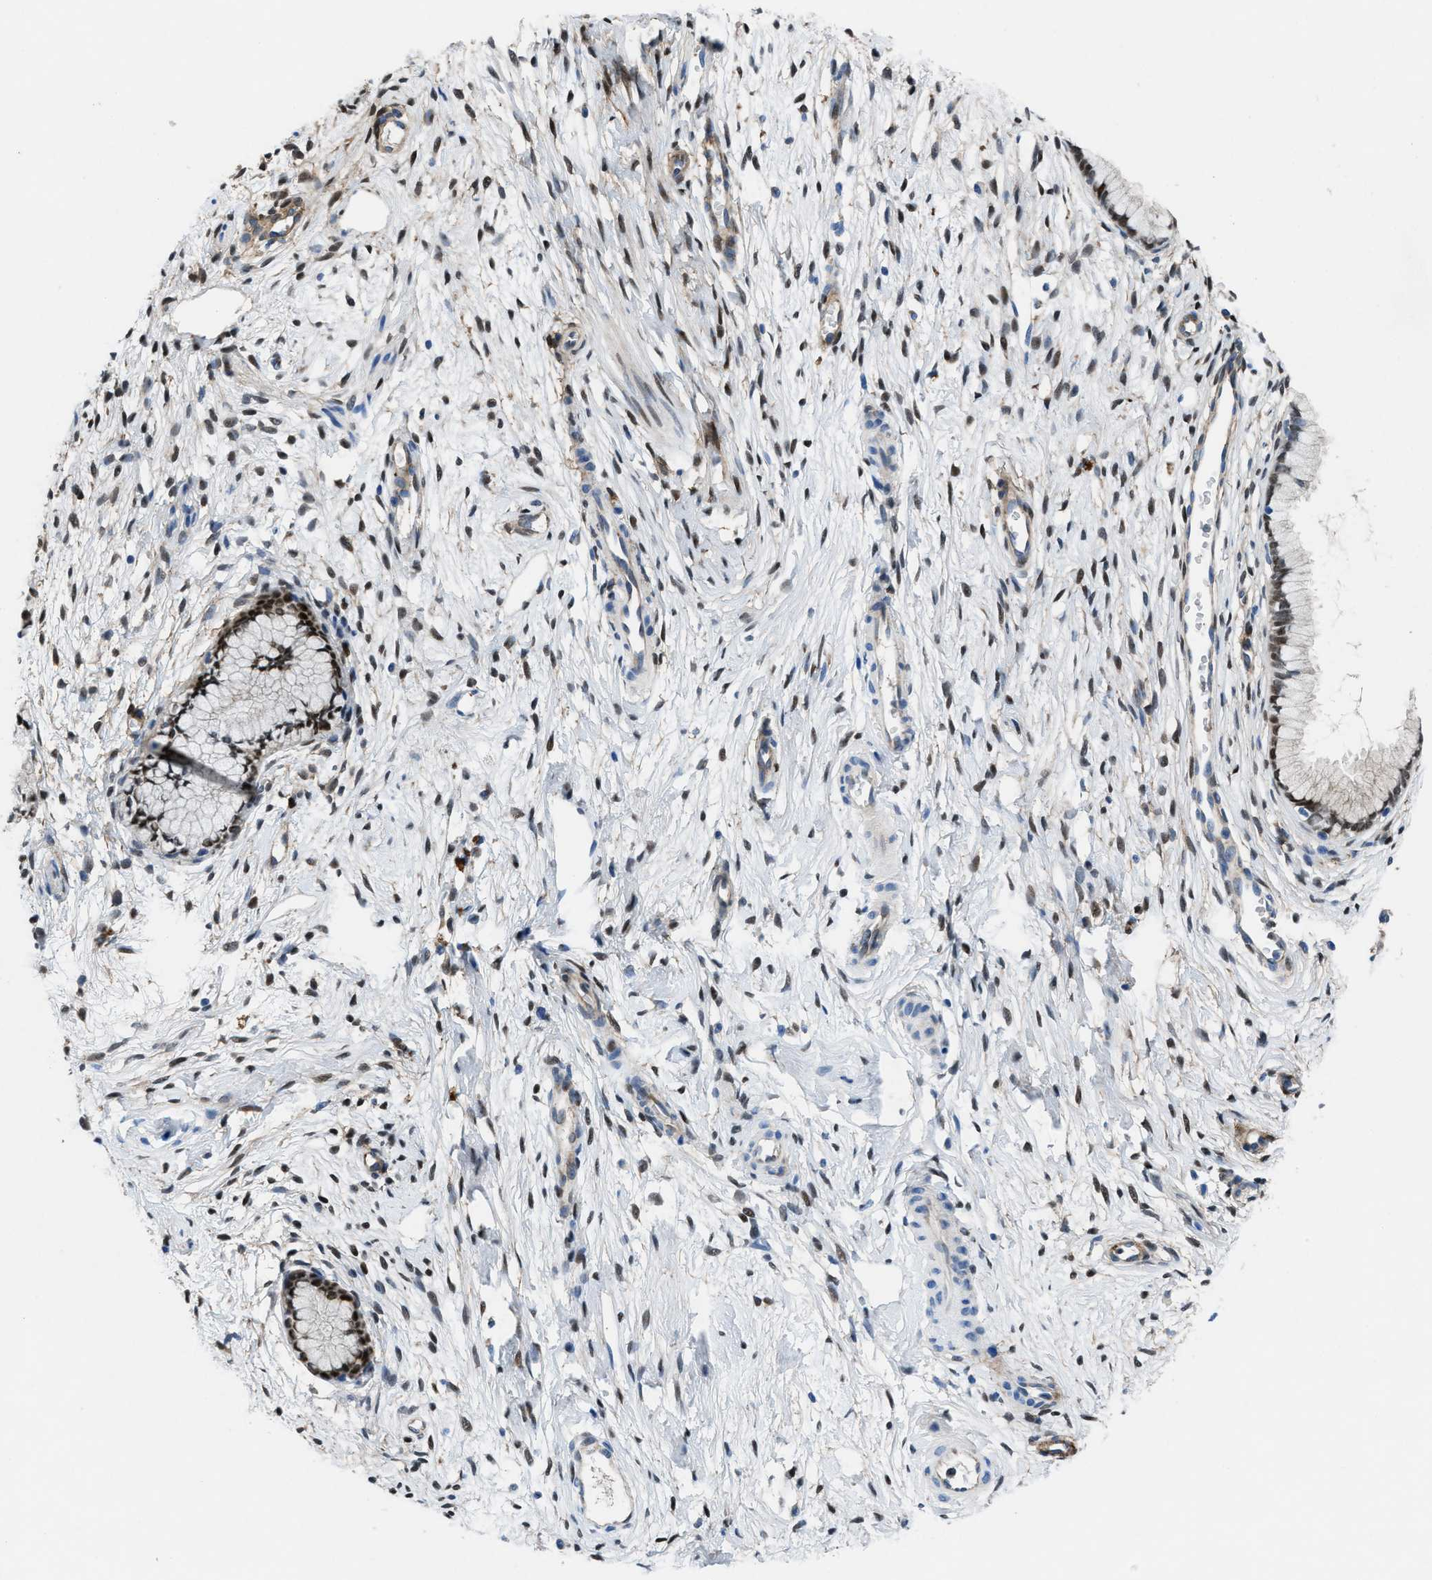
{"staining": {"intensity": "strong", "quantity": ">75%", "location": "nuclear"}, "tissue": "cervix", "cell_type": "Glandular cells", "image_type": "normal", "snomed": [{"axis": "morphology", "description": "Normal tissue, NOS"}, {"axis": "topography", "description": "Cervix"}], "caption": "Brown immunohistochemical staining in normal cervix exhibits strong nuclear staining in approximately >75% of glandular cells.", "gene": "PGR", "patient": {"sex": "female", "age": 65}}